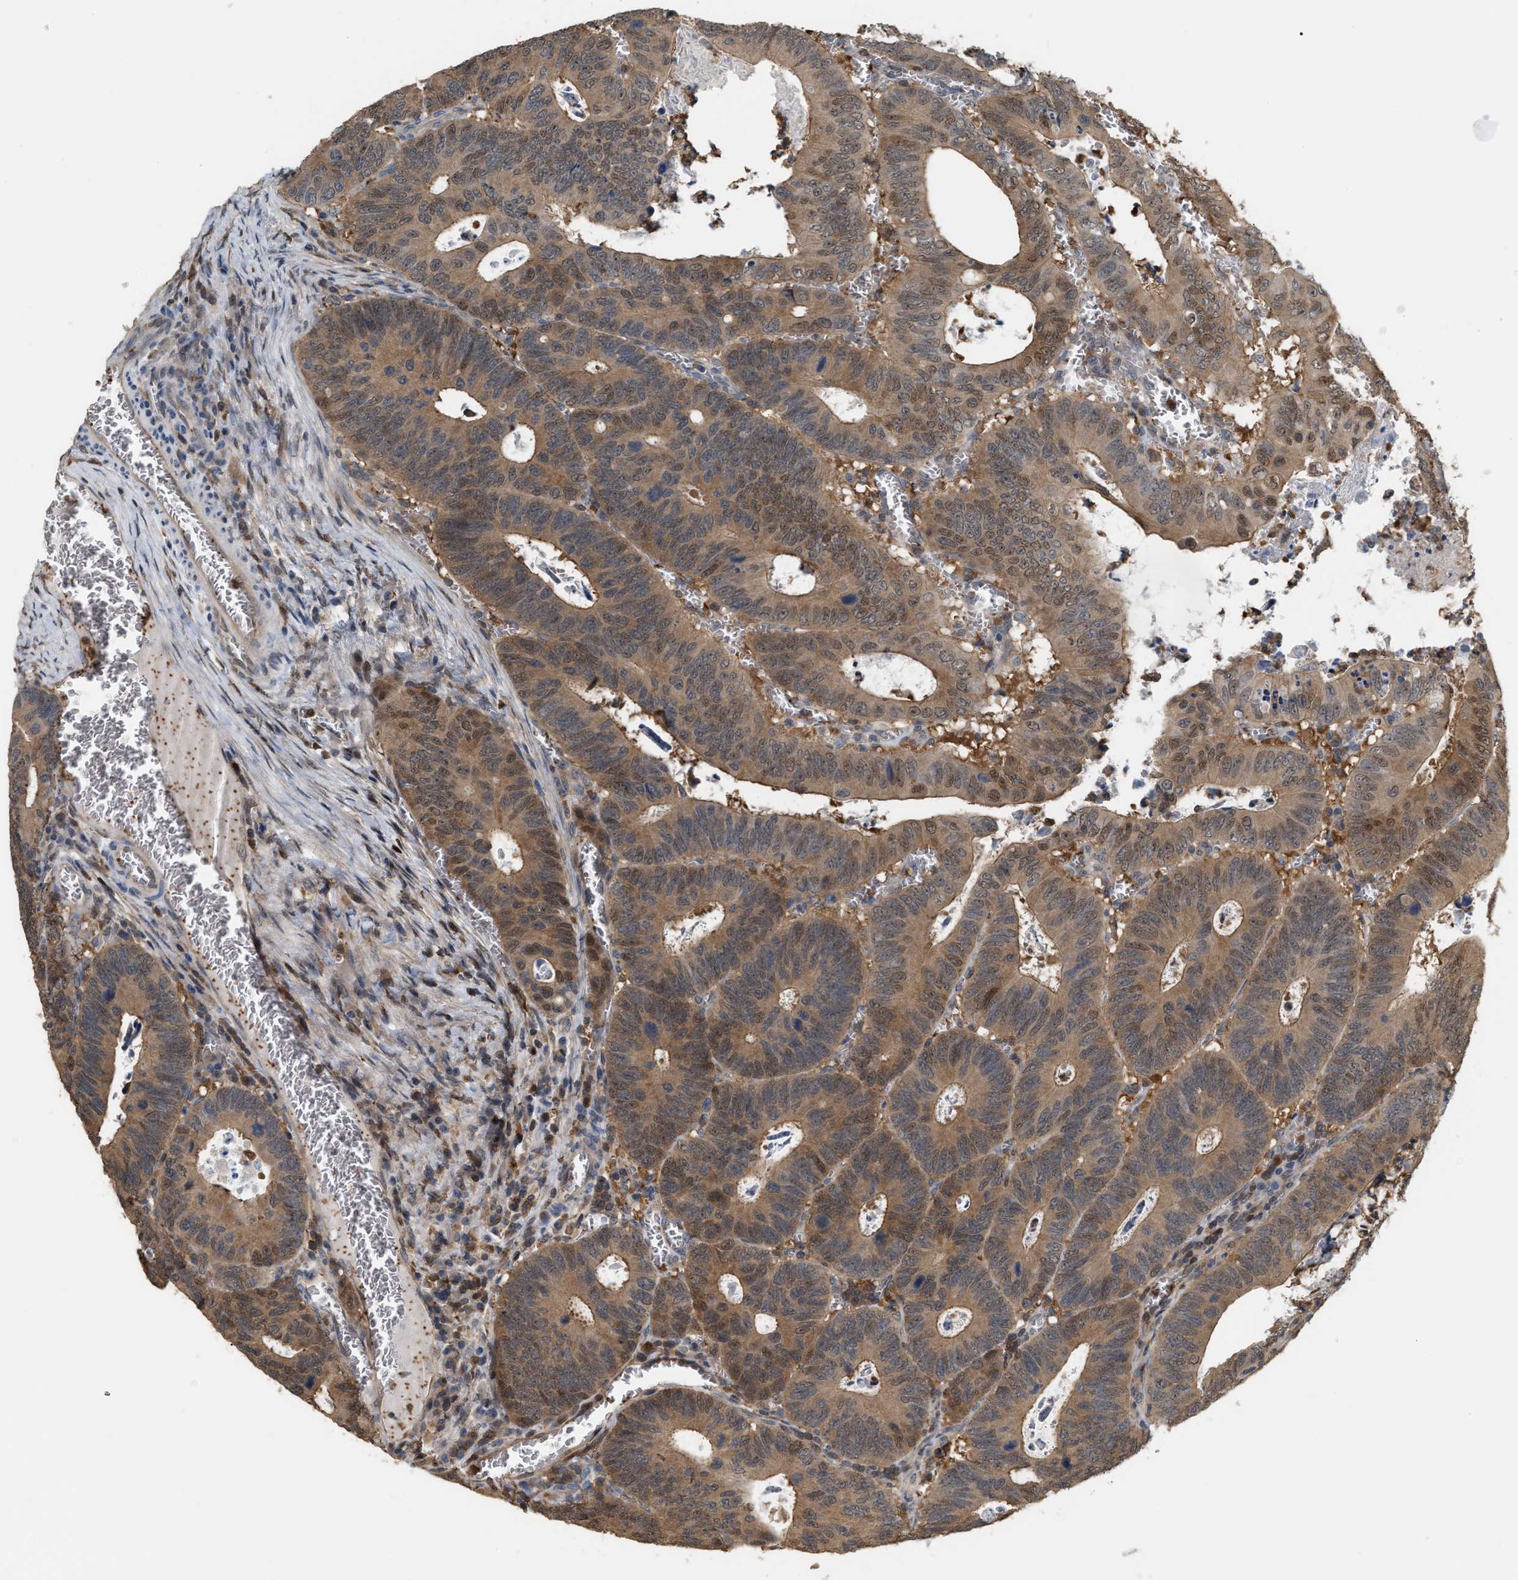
{"staining": {"intensity": "moderate", "quantity": ">75%", "location": "cytoplasmic/membranous"}, "tissue": "colorectal cancer", "cell_type": "Tumor cells", "image_type": "cancer", "snomed": [{"axis": "morphology", "description": "Inflammation, NOS"}, {"axis": "morphology", "description": "Adenocarcinoma, NOS"}, {"axis": "topography", "description": "Colon"}], "caption": "Brown immunohistochemical staining in human colorectal cancer (adenocarcinoma) reveals moderate cytoplasmic/membranous expression in approximately >75% of tumor cells.", "gene": "MTPN", "patient": {"sex": "male", "age": 72}}